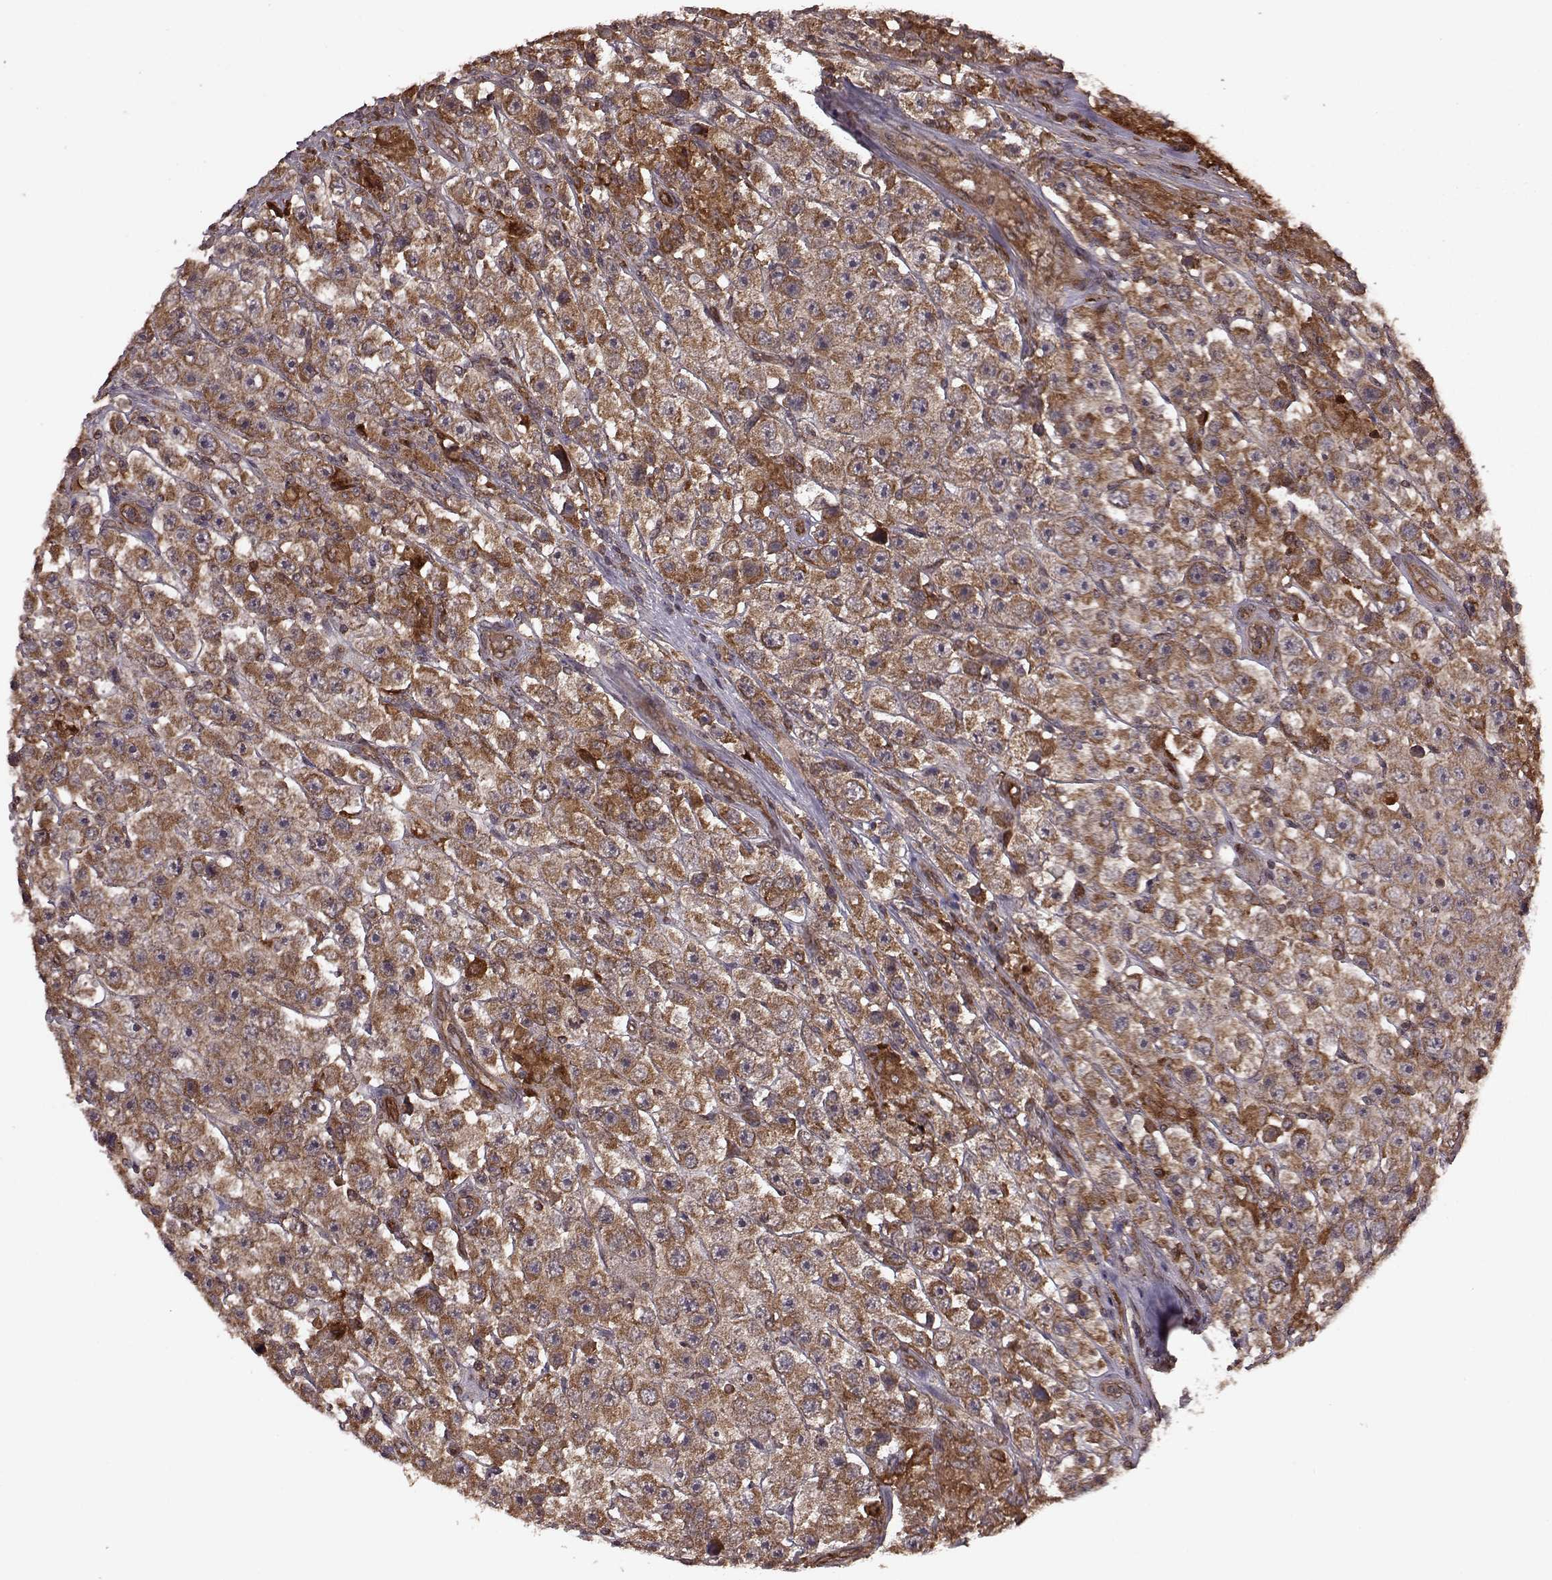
{"staining": {"intensity": "strong", "quantity": ">75%", "location": "cytoplasmic/membranous"}, "tissue": "testis cancer", "cell_type": "Tumor cells", "image_type": "cancer", "snomed": [{"axis": "morphology", "description": "Seminoma, NOS"}, {"axis": "topography", "description": "Testis"}], "caption": "Immunohistochemical staining of testis seminoma shows strong cytoplasmic/membranous protein positivity in approximately >75% of tumor cells.", "gene": "AGPAT1", "patient": {"sex": "male", "age": 45}}